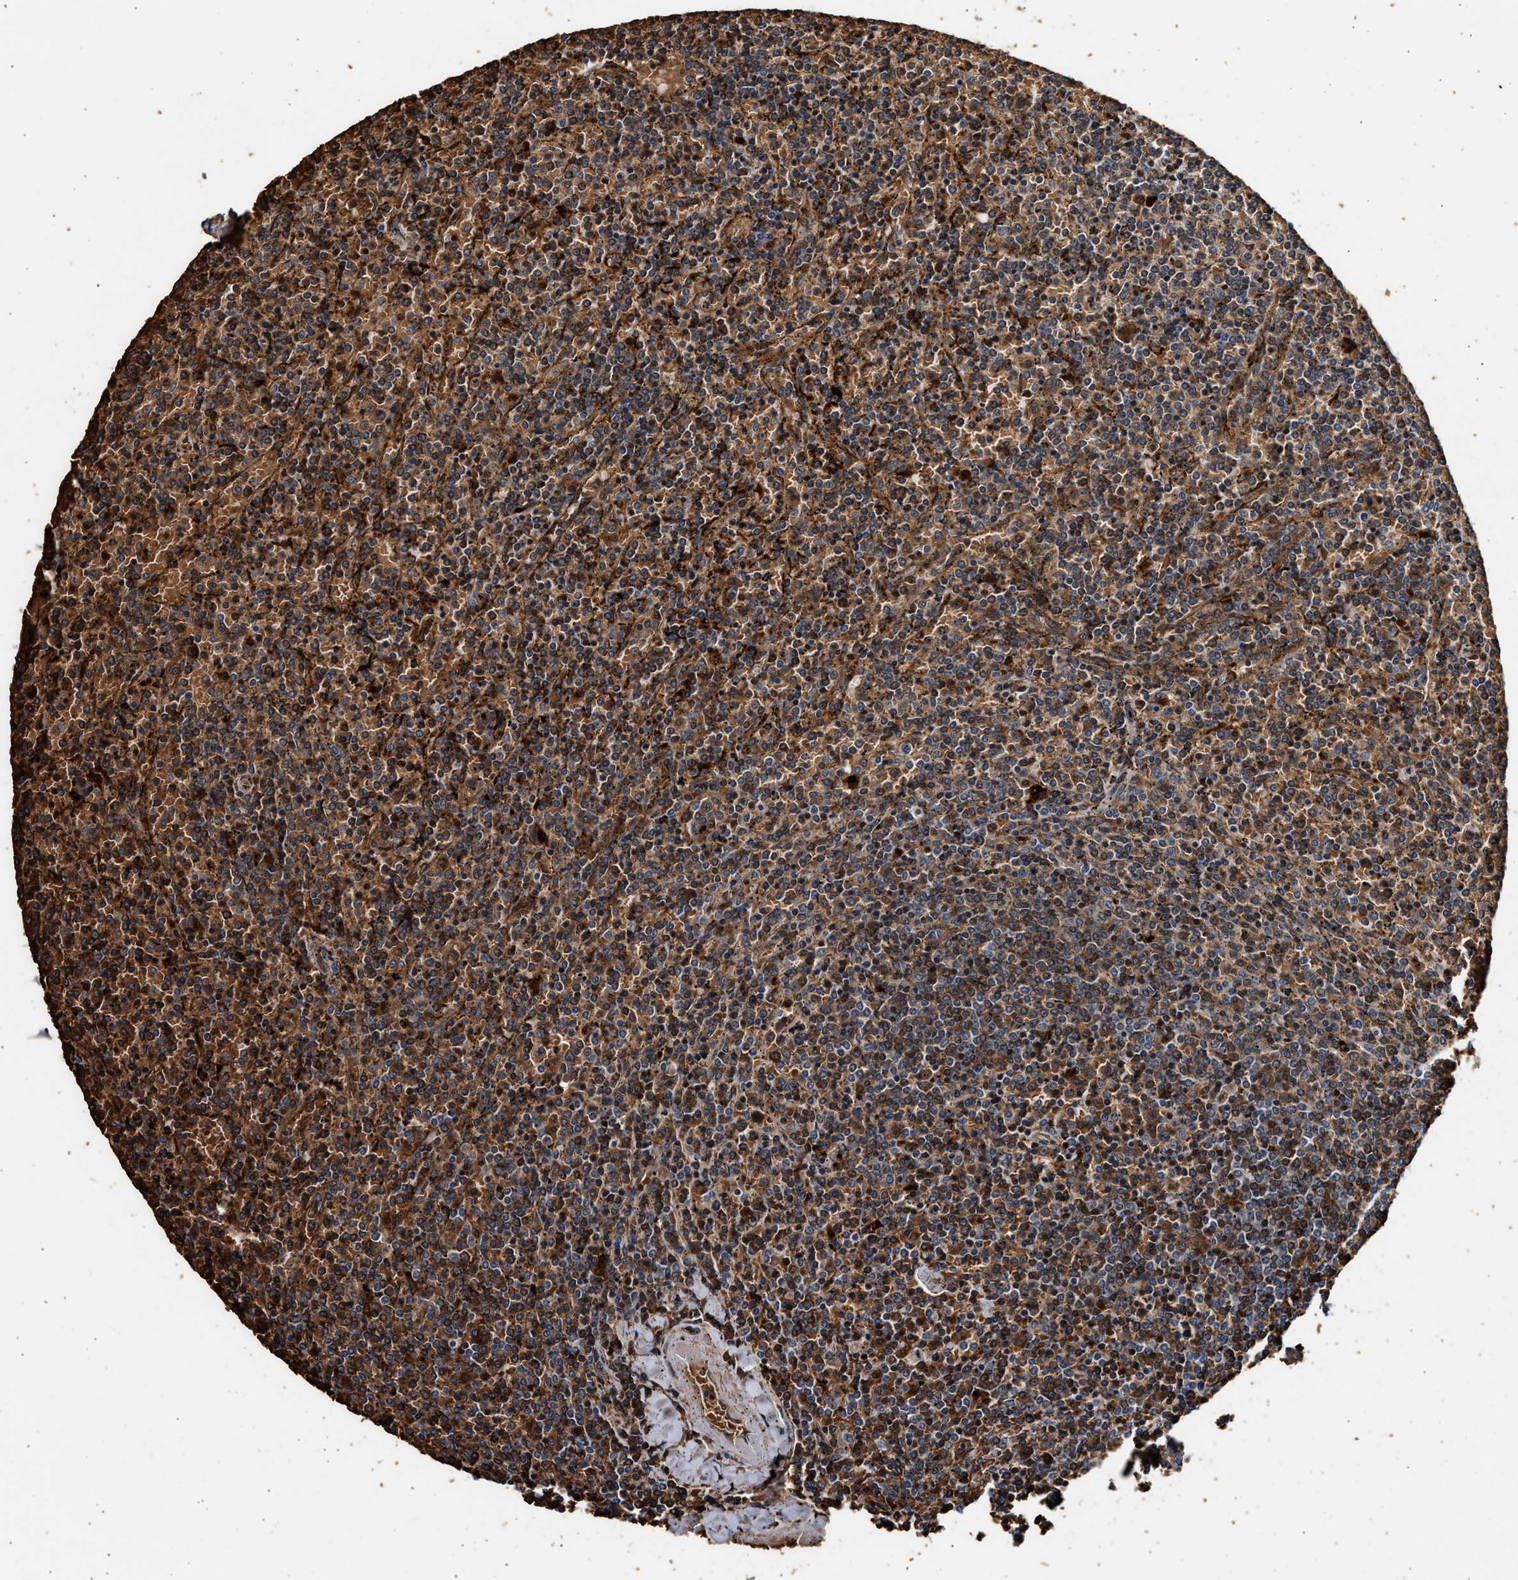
{"staining": {"intensity": "moderate", "quantity": ">75%", "location": "cytoplasmic/membranous,nuclear"}, "tissue": "lymphoma", "cell_type": "Tumor cells", "image_type": "cancer", "snomed": [{"axis": "morphology", "description": "Malignant lymphoma, non-Hodgkin's type, Low grade"}, {"axis": "topography", "description": "Spleen"}], "caption": "Low-grade malignant lymphoma, non-Hodgkin's type stained for a protein (brown) exhibits moderate cytoplasmic/membranous and nuclear positive expression in approximately >75% of tumor cells.", "gene": "PLD3", "patient": {"sex": "female", "age": 77}}